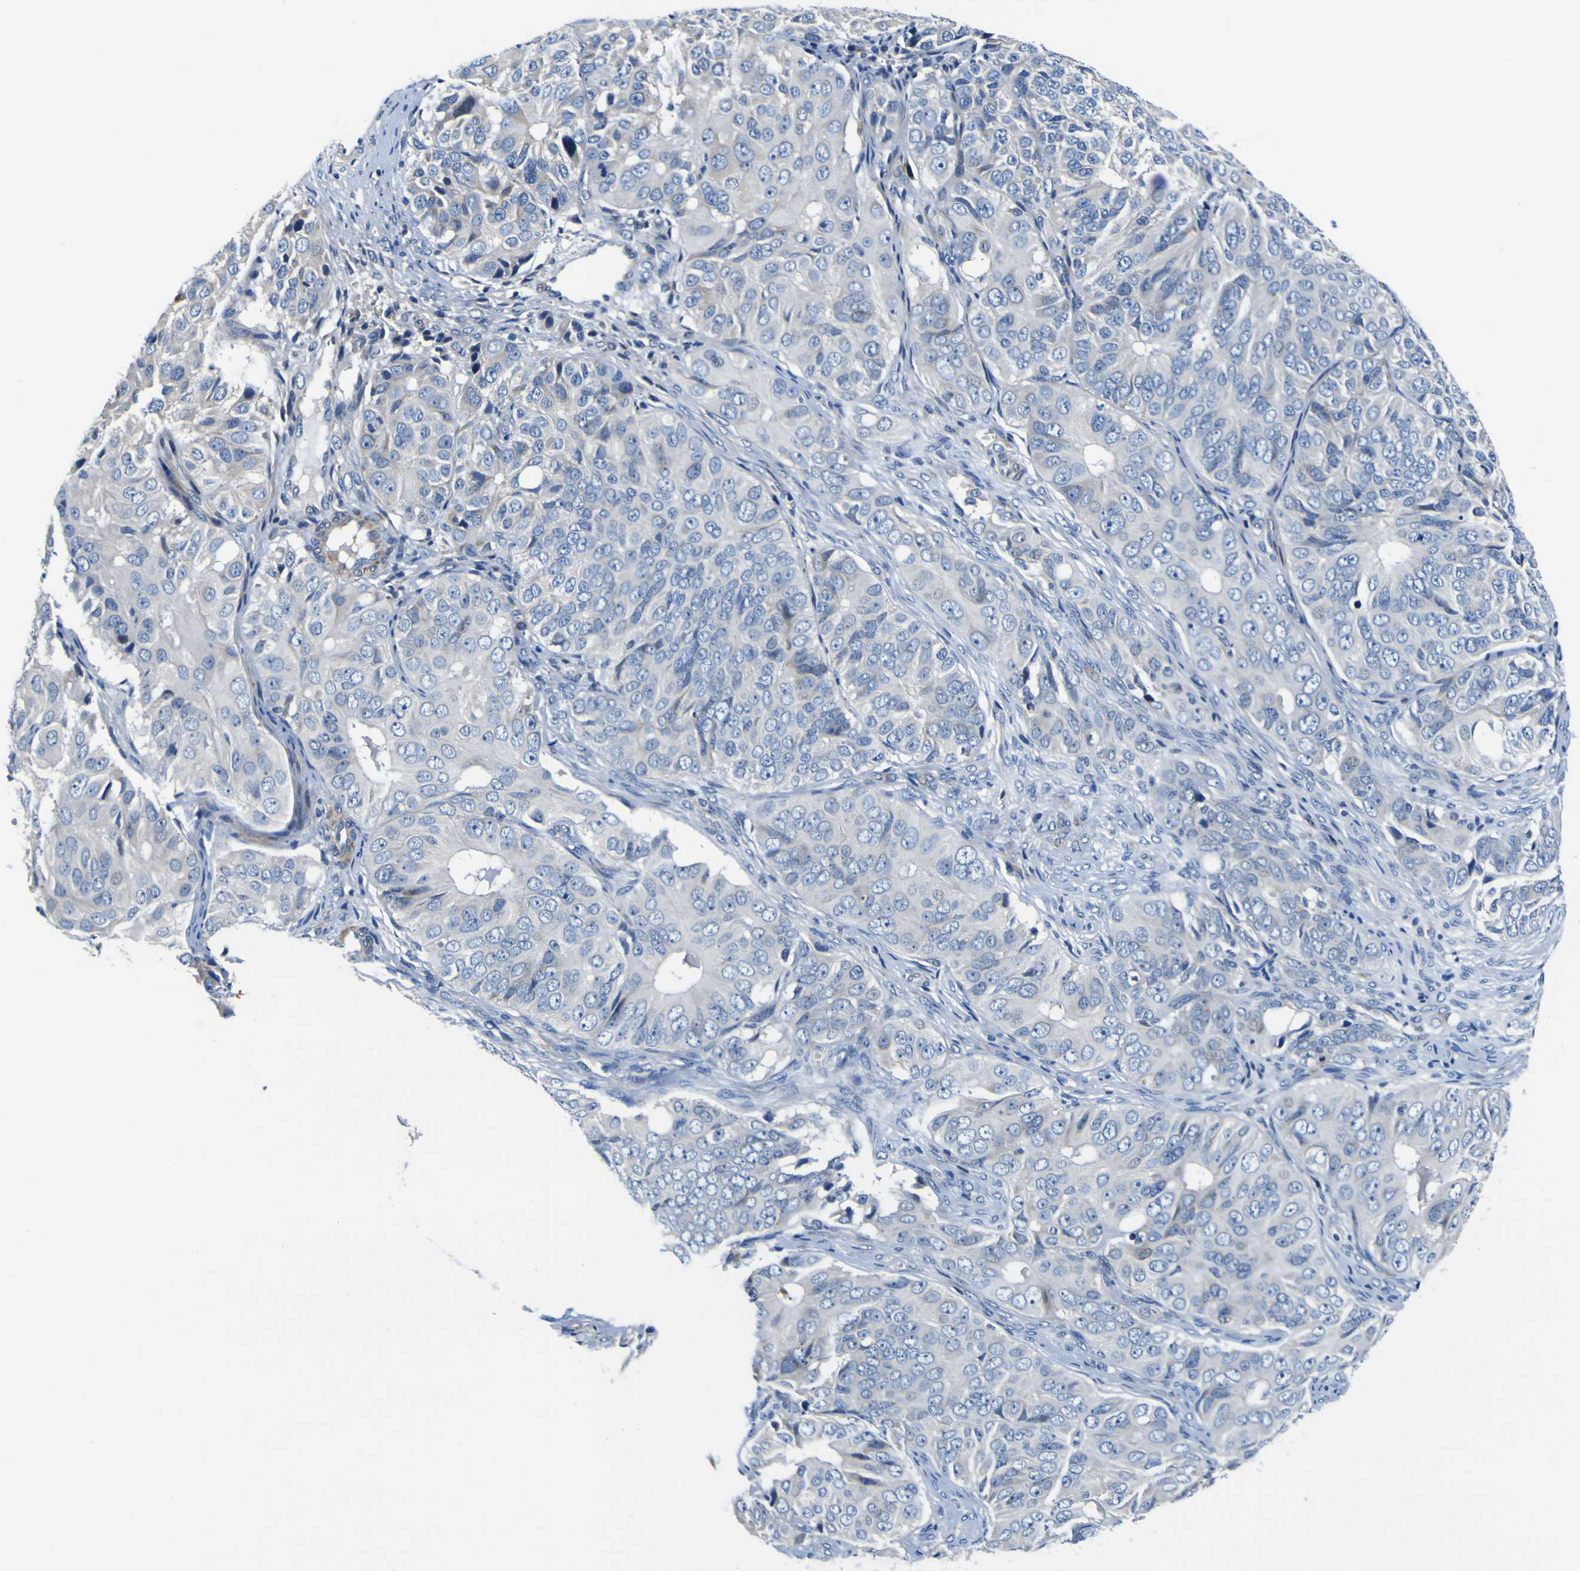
{"staining": {"intensity": "negative", "quantity": "none", "location": "none"}, "tissue": "ovarian cancer", "cell_type": "Tumor cells", "image_type": "cancer", "snomed": [{"axis": "morphology", "description": "Carcinoma, endometroid"}, {"axis": "topography", "description": "Ovary"}], "caption": "This is an immunohistochemistry micrograph of ovarian cancer (endometroid carcinoma). There is no positivity in tumor cells.", "gene": "AGAP3", "patient": {"sex": "female", "age": 51}}